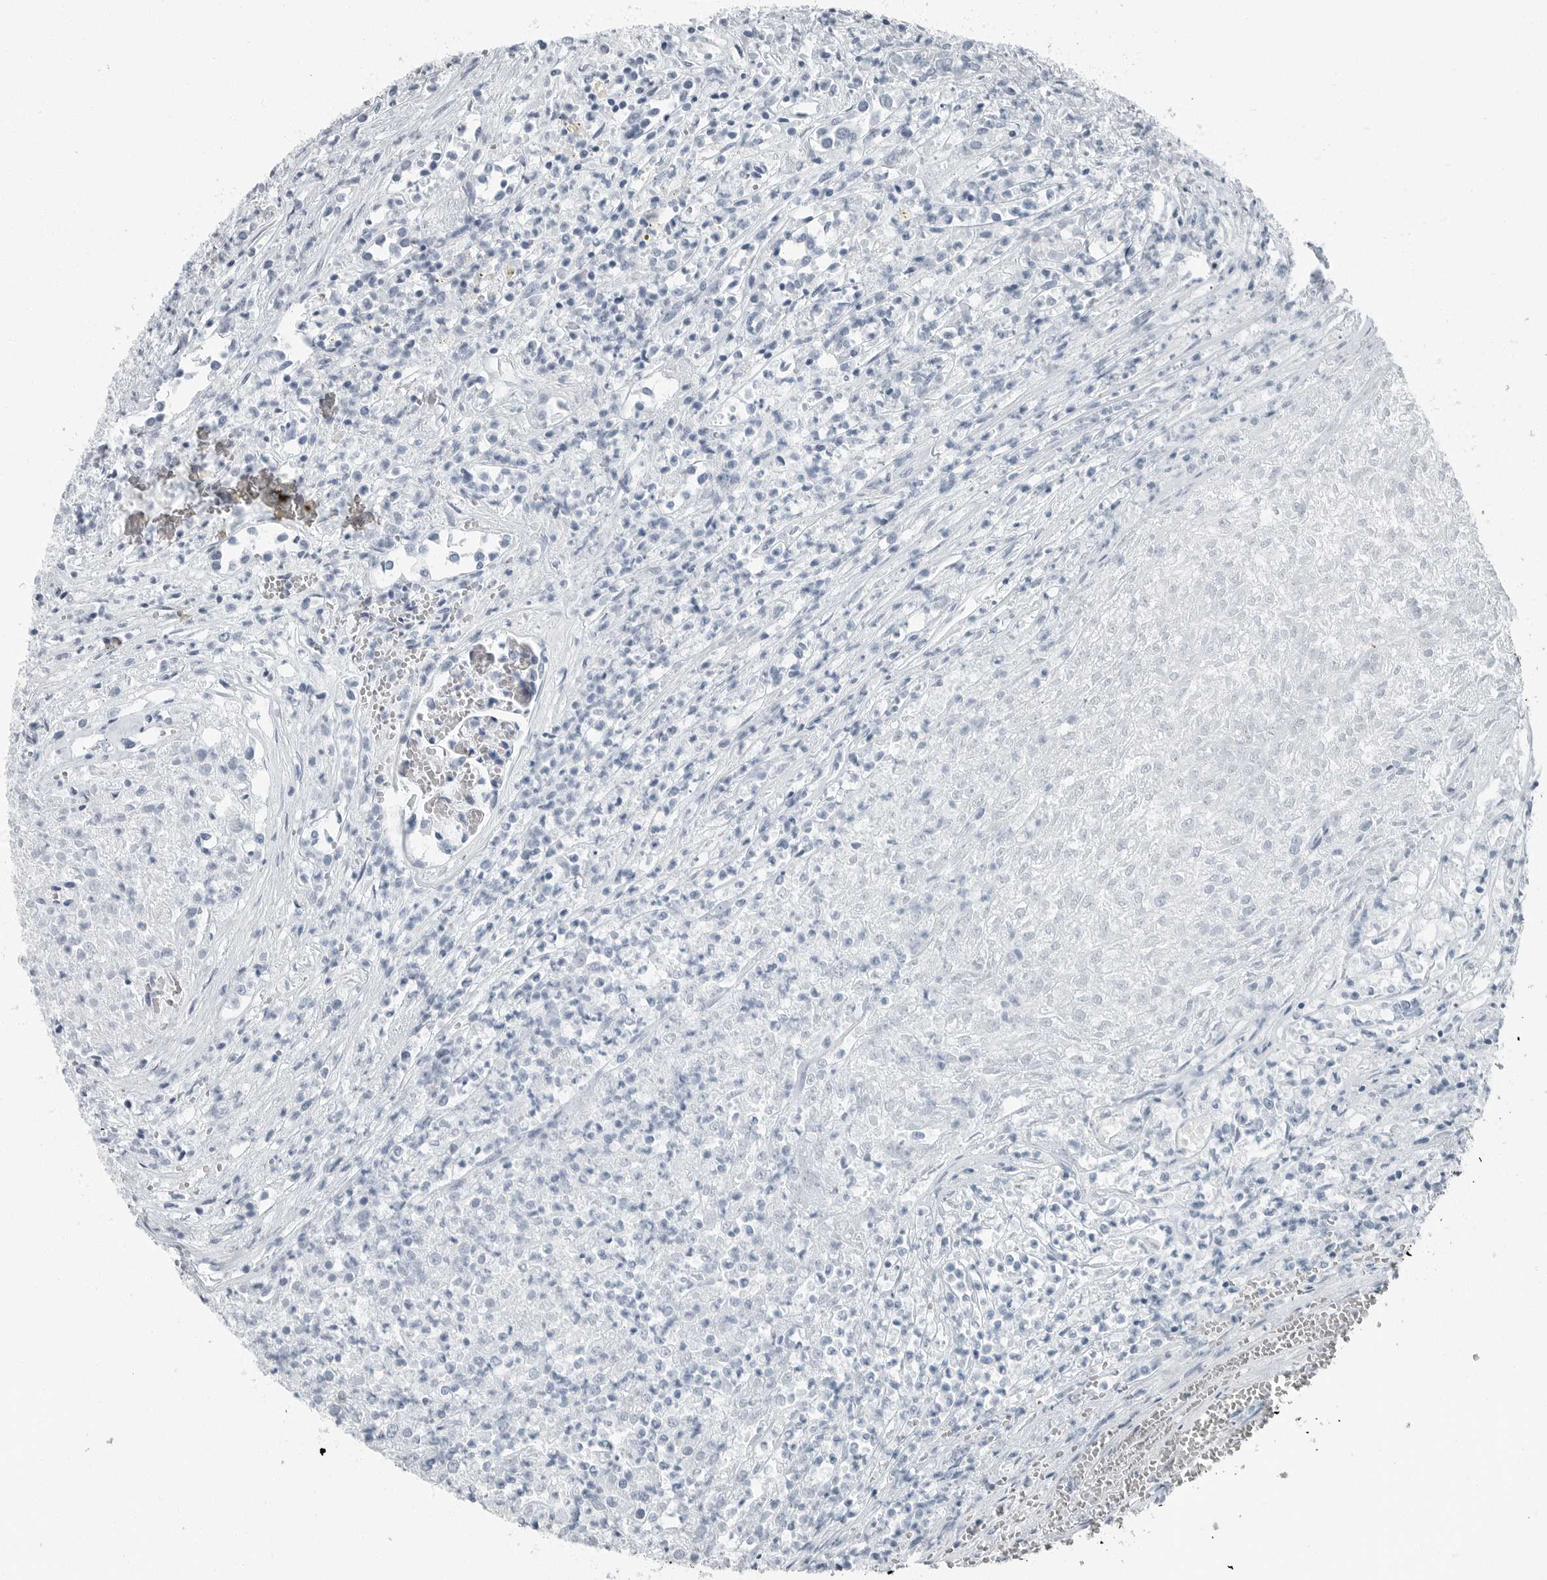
{"staining": {"intensity": "negative", "quantity": "none", "location": "none"}, "tissue": "renal cancer", "cell_type": "Tumor cells", "image_type": "cancer", "snomed": [{"axis": "morphology", "description": "Adenocarcinoma, NOS"}, {"axis": "topography", "description": "Kidney"}], "caption": "This image is of renal cancer stained with immunohistochemistry (IHC) to label a protein in brown with the nuclei are counter-stained blue. There is no expression in tumor cells.", "gene": "FABP6", "patient": {"sex": "female", "age": 54}}